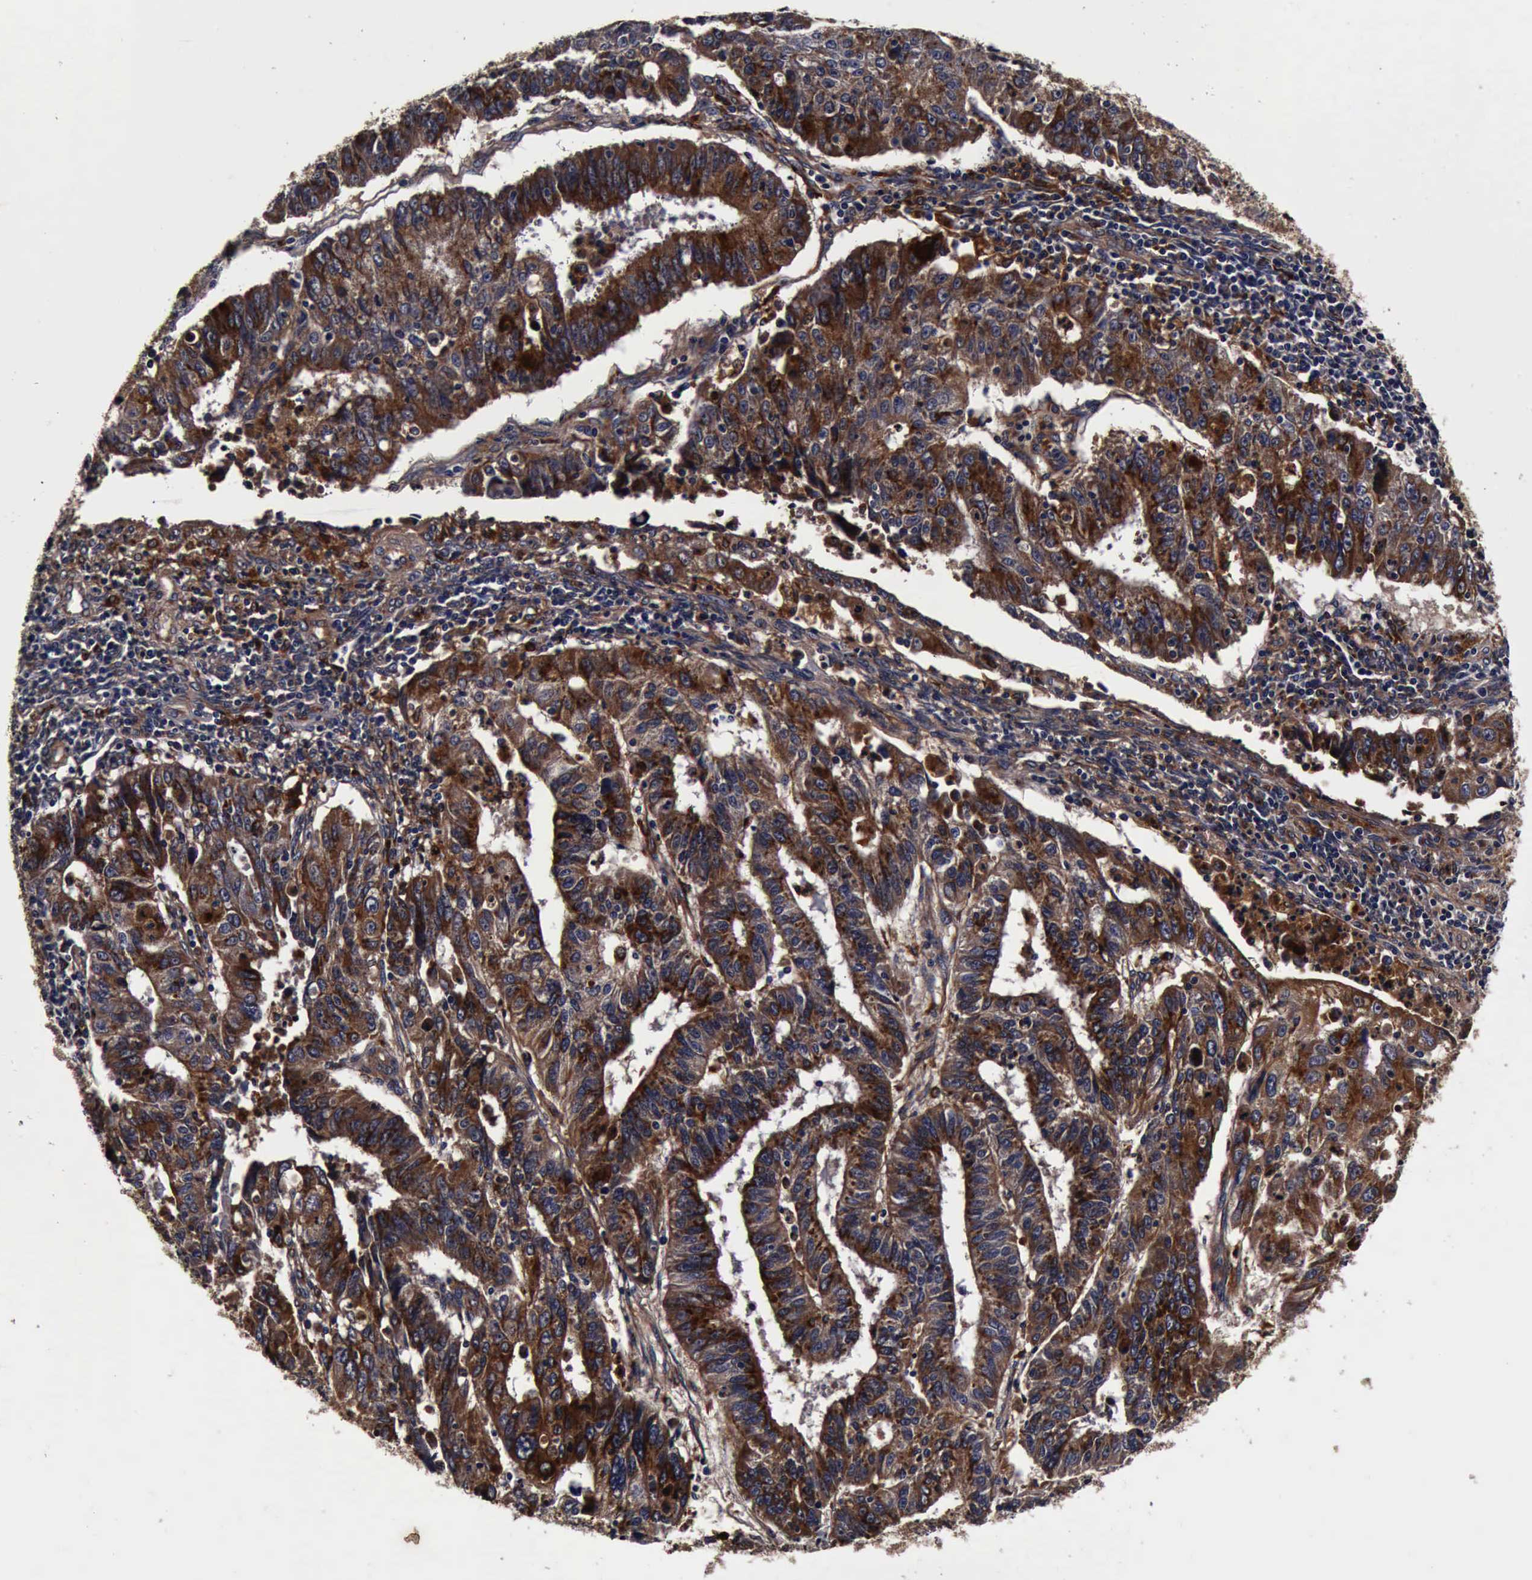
{"staining": {"intensity": "strong", "quantity": ">75%", "location": "cytoplasmic/membranous"}, "tissue": "endometrial cancer", "cell_type": "Tumor cells", "image_type": "cancer", "snomed": [{"axis": "morphology", "description": "Adenocarcinoma, NOS"}, {"axis": "topography", "description": "Endometrium"}], "caption": "High-power microscopy captured an IHC micrograph of adenocarcinoma (endometrial), revealing strong cytoplasmic/membranous positivity in approximately >75% of tumor cells. (brown staining indicates protein expression, while blue staining denotes nuclei).", "gene": "CST3", "patient": {"sex": "female", "age": 42}}